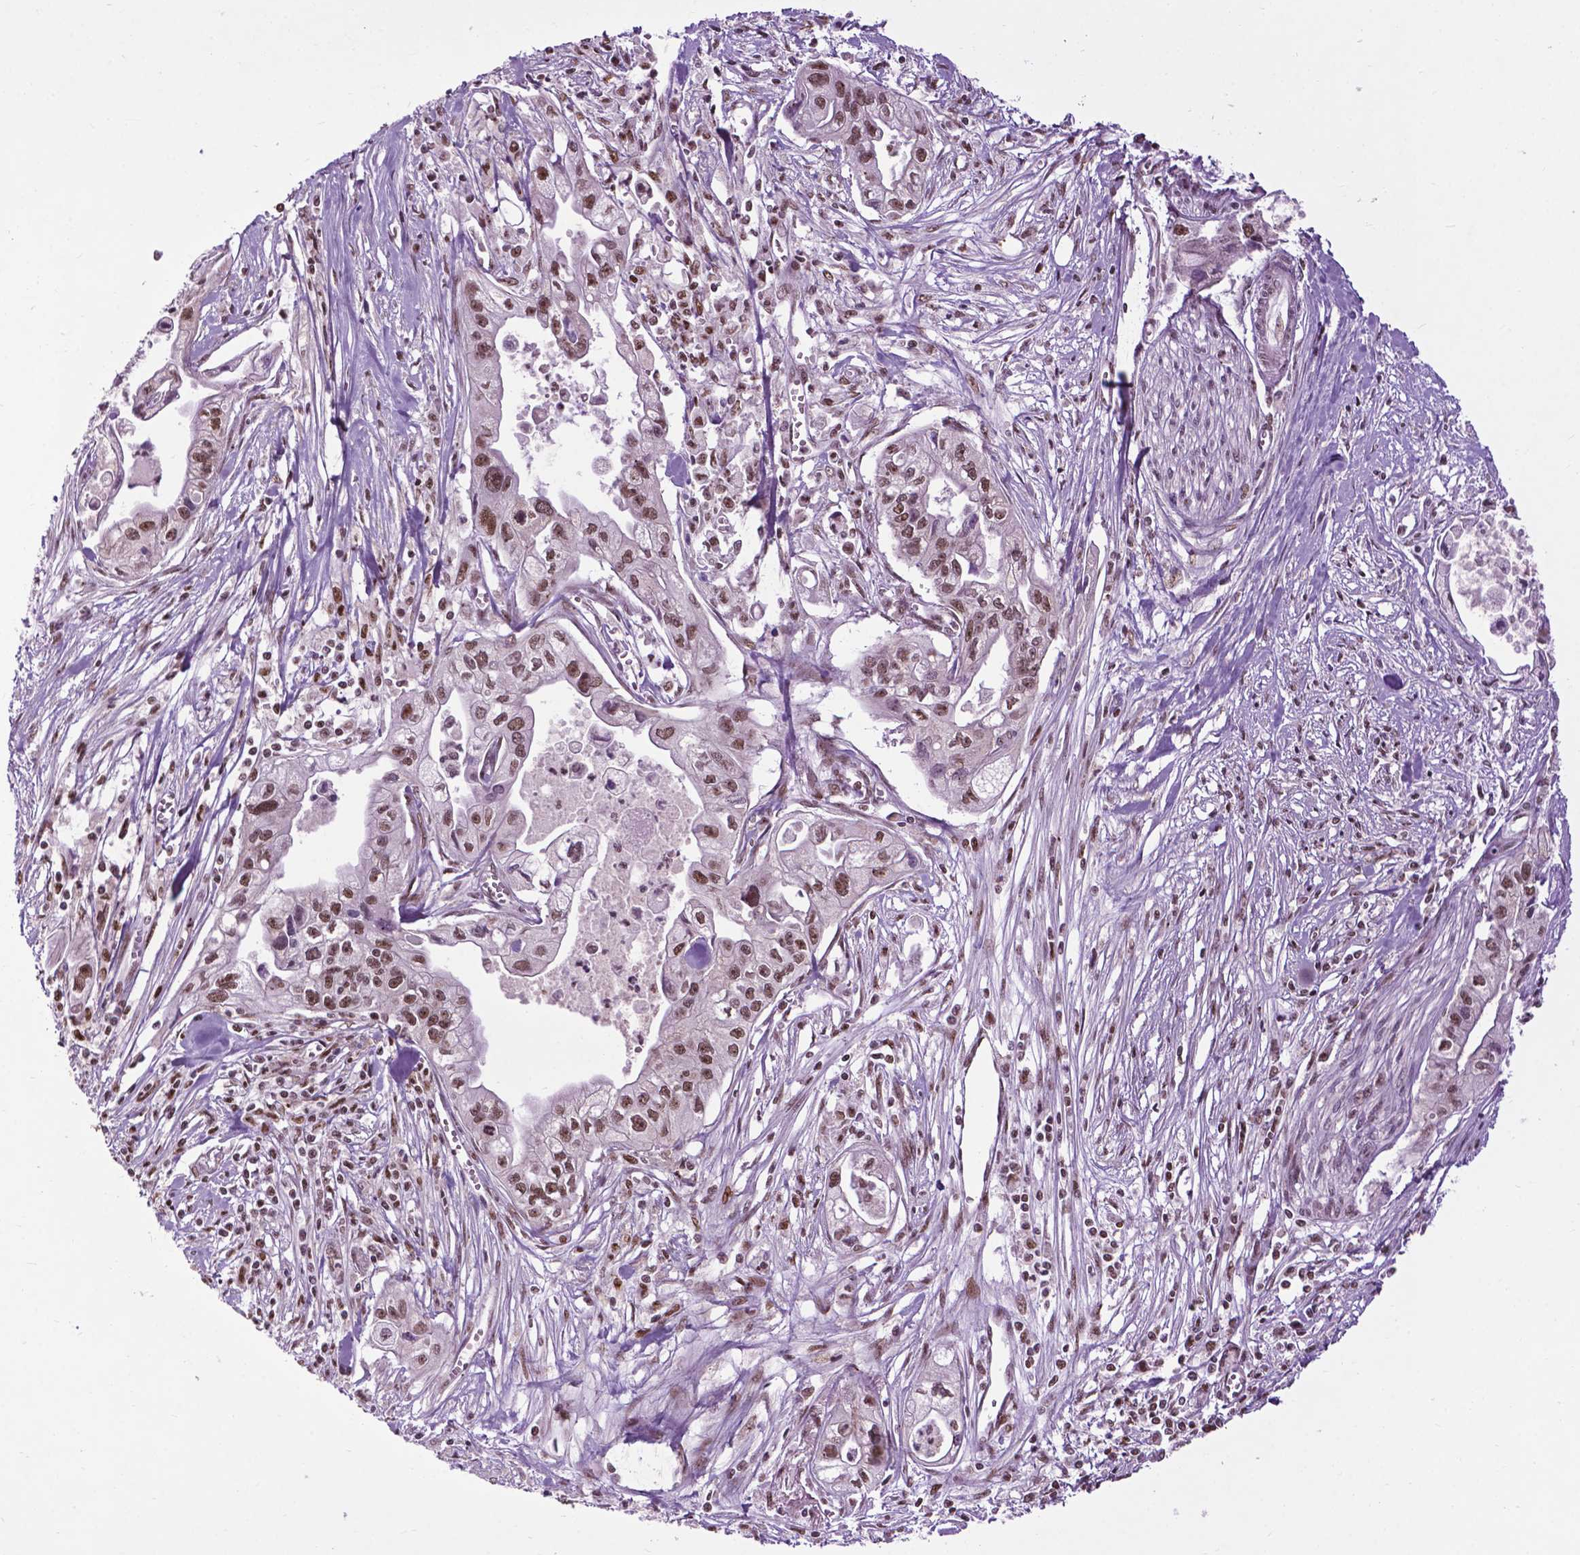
{"staining": {"intensity": "moderate", "quantity": ">75%", "location": "nuclear"}, "tissue": "pancreatic cancer", "cell_type": "Tumor cells", "image_type": "cancer", "snomed": [{"axis": "morphology", "description": "Adenocarcinoma, NOS"}, {"axis": "topography", "description": "Pancreas"}], "caption": "An image showing moderate nuclear positivity in about >75% of tumor cells in pancreatic adenocarcinoma, as visualized by brown immunohistochemical staining.", "gene": "EAF1", "patient": {"sex": "male", "age": 70}}